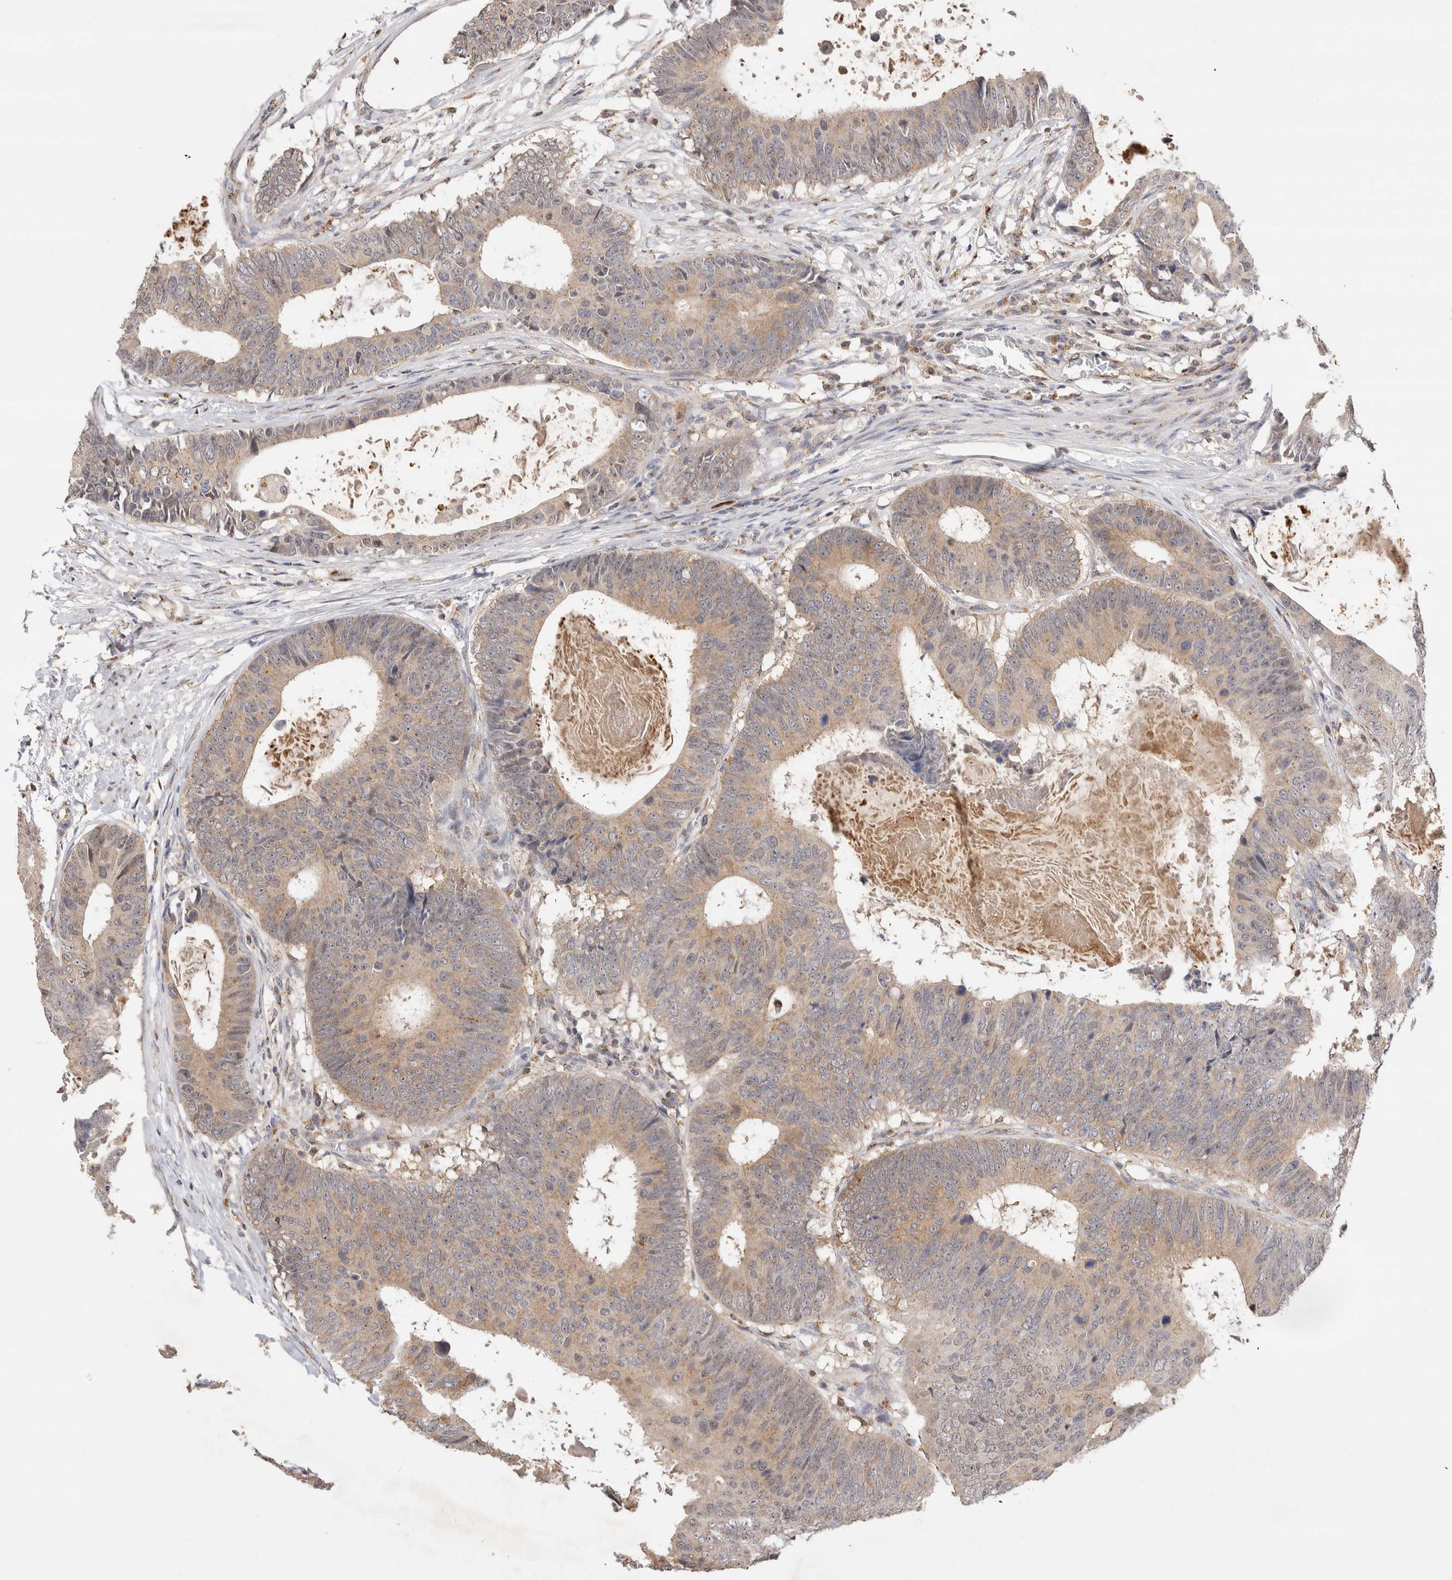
{"staining": {"intensity": "weak", "quantity": ">75%", "location": "cytoplasmic/membranous"}, "tissue": "colorectal cancer", "cell_type": "Tumor cells", "image_type": "cancer", "snomed": [{"axis": "morphology", "description": "Adenocarcinoma, NOS"}, {"axis": "topography", "description": "Colon"}], "caption": "Tumor cells reveal low levels of weak cytoplasmic/membranous positivity in approximately >75% of cells in human colorectal adenocarcinoma. (brown staining indicates protein expression, while blue staining denotes nuclei).", "gene": "NSMAF", "patient": {"sex": "male", "age": 56}}